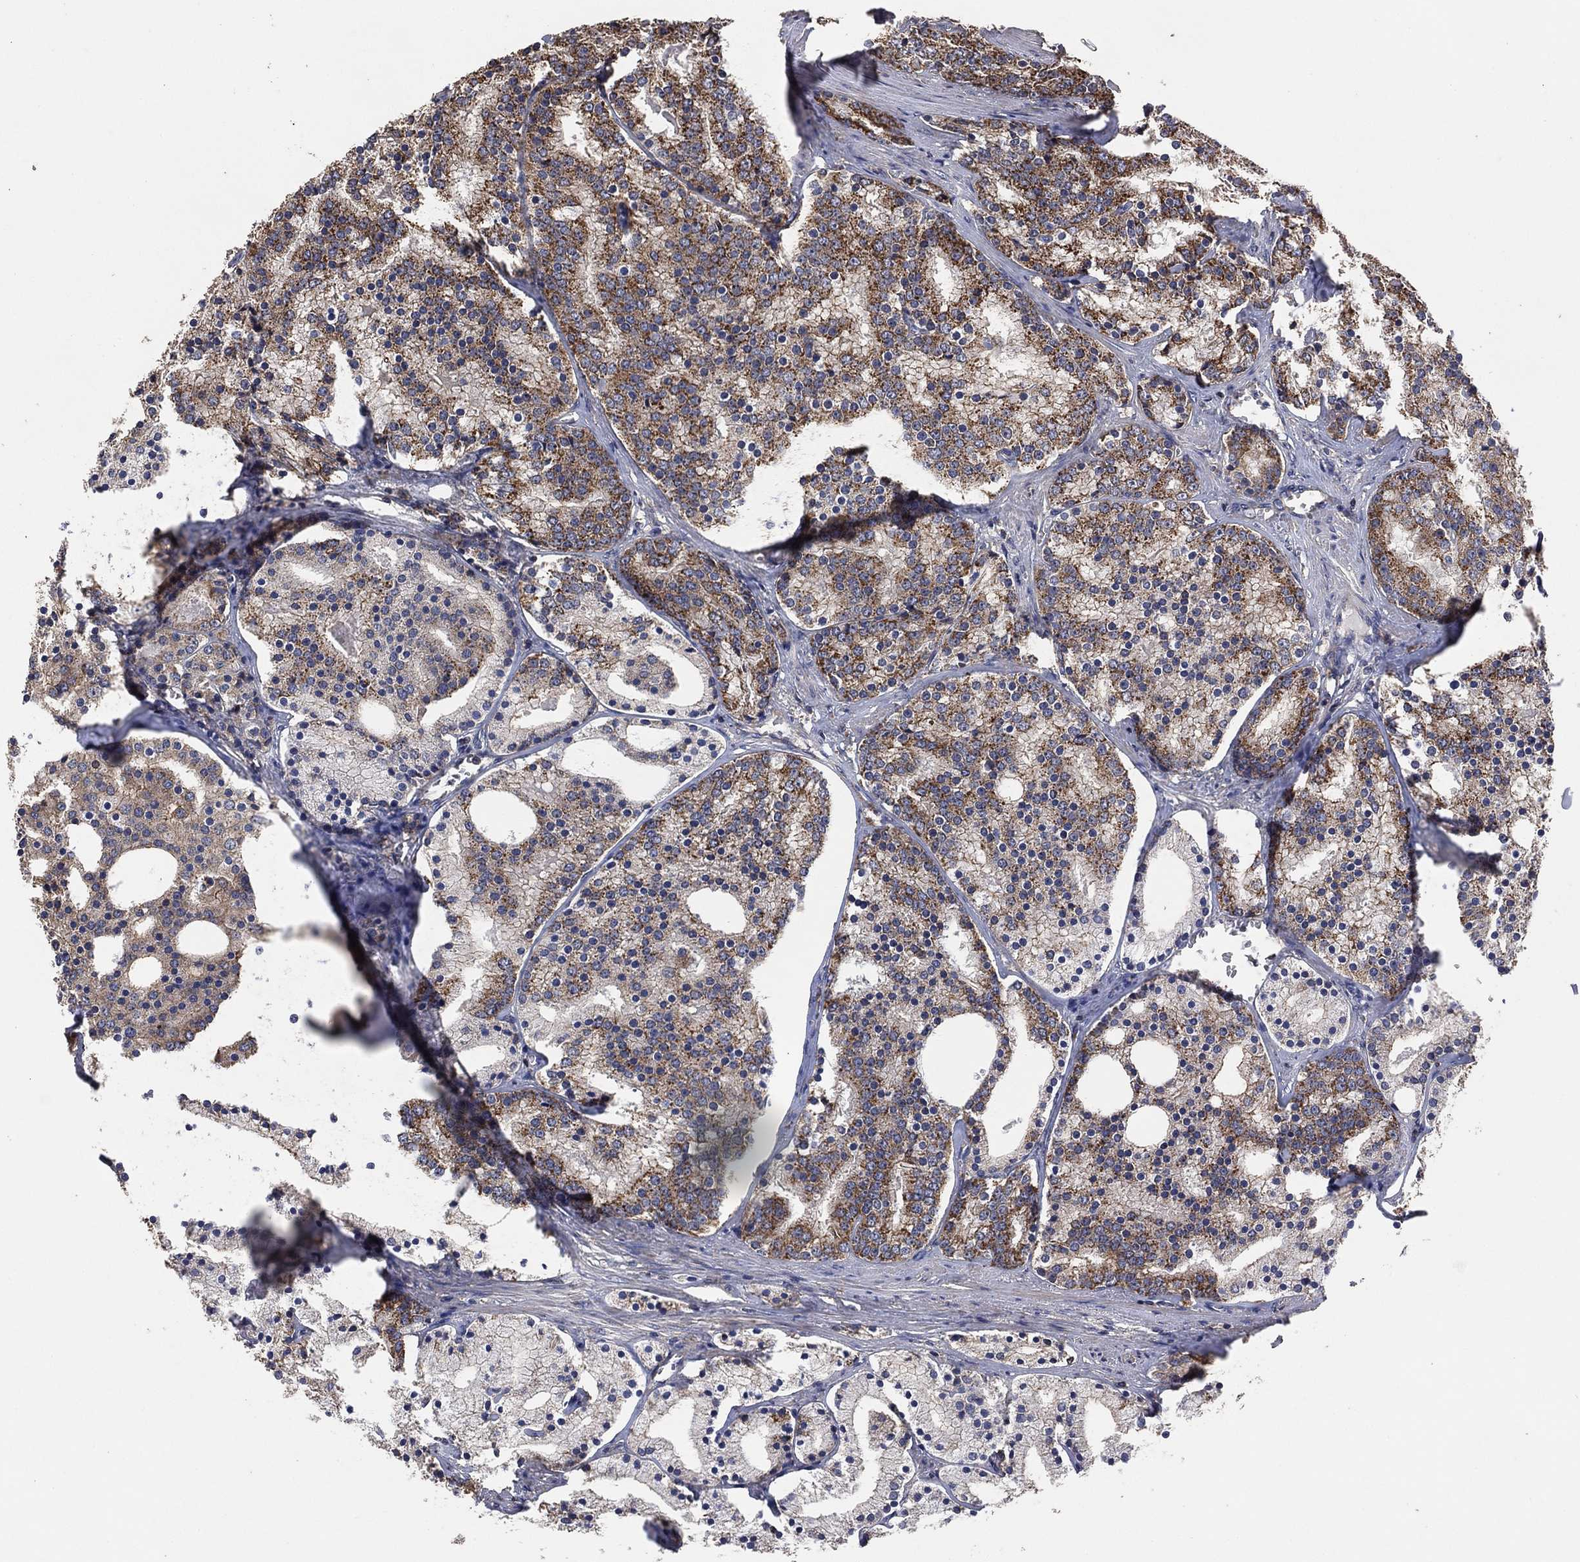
{"staining": {"intensity": "moderate", "quantity": "<25%", "location": "cytoplasmic/membranous"}, "tissue": "prostate cancer", "cell_type": "Tumor cells", "image_type": "cancer", "snomed": [{"axis": "morphology", "description": "Adenocarcinoma, NOS"}, {"axis": "topography", "description": "Prostate"}], "caption": "This histopathology image demonstrates immunohistochemistry (IHC) staining of adenocarcinoma (prostate), with low moderate cytoplasmic/membranous staining in approximately <25% of tumor cells.", "gene": "LIMD1", "patient": {"sex": "male", "age": 69}}